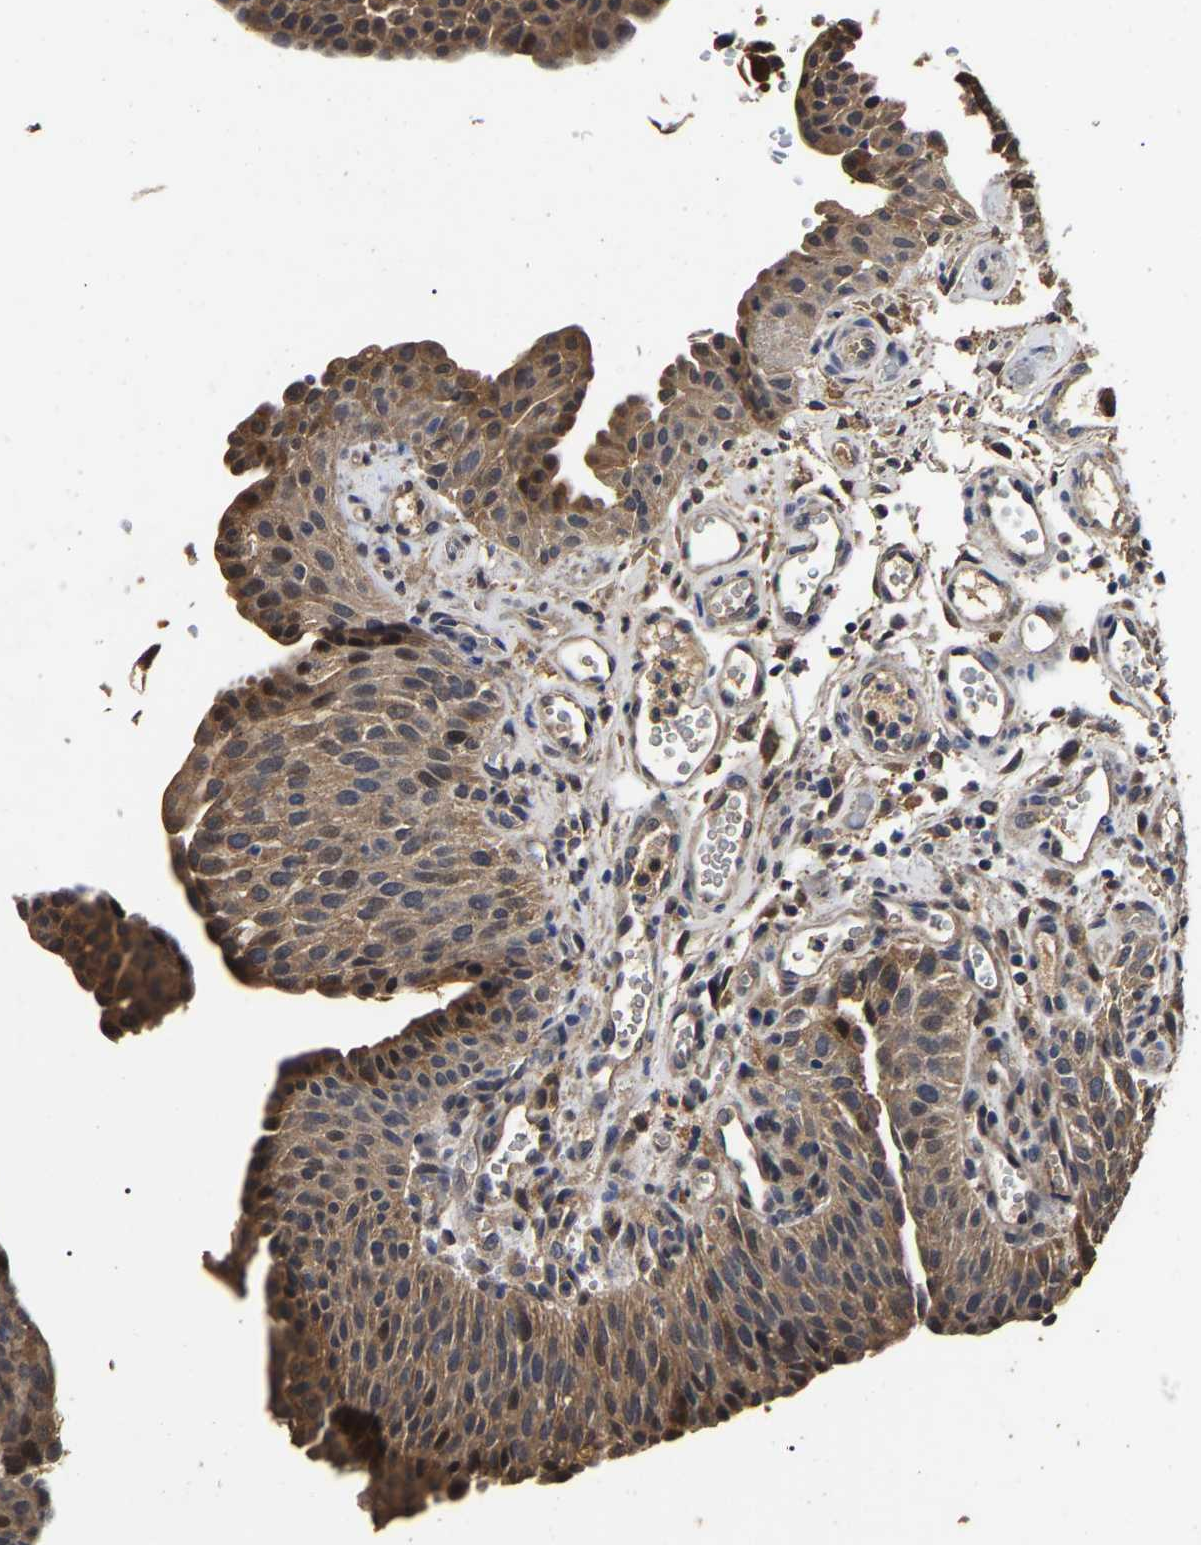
{"staining": {"intensity": "moderate", "quantity": "25%-75%", "location": "cytoplasmic/membranous"}, "tissue": "urothelial cancer", "cell_type": "Tumor cells", "image_type": "cancer", "snomed": [{"axis": "morphology", "description": "Urothelial carcinoma, Low grade"}, {"axis": "morphology", "description": "Urothelial carcinoma, High grade"}, {"axis": "topography", "description": "Urinary bladder"}], "caption": "Protein expression by immunohistochemistry (IHC) demonstrates moderate cytoplasmic/membranous staining in about 25%-75% of tumor cells in urothelial carcinoma (high-grade). (Brightfield microscopy of DAB IHC at high magnification).", "gene": "STK32C", "patient": {"sex": "male", "age": 35}}